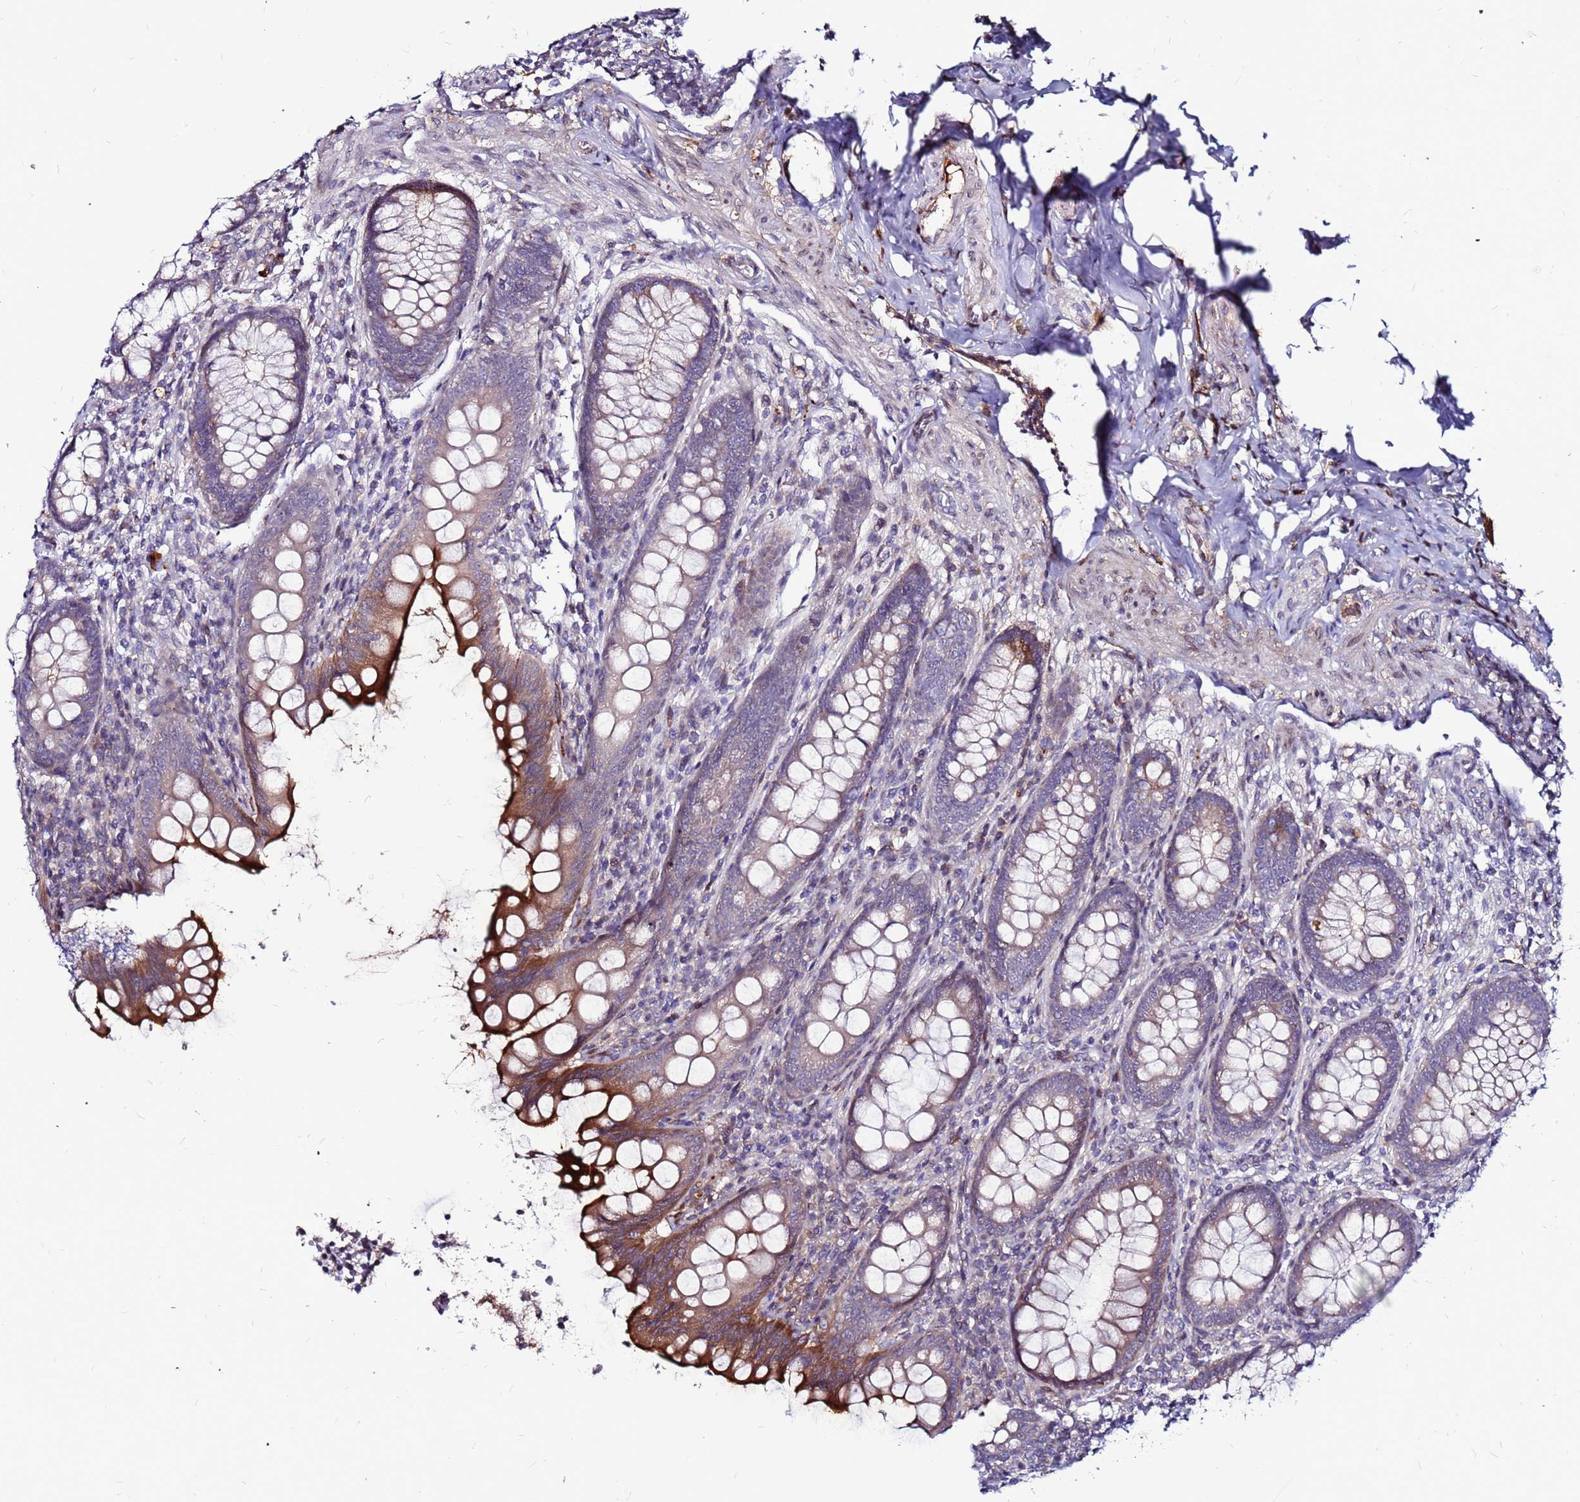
{"staining": {"intensity": "strong", "quantity": "<25%", "location": "cytoplasmic/membranous"}, "tissue": "appendix", "cell_type": "Glandular cells", "image_type": "normal", "snomed": [{"axis": "morphology", "description": "Normal tissue, NOS"}, {"axis": "topography", "description": "Appendix"}], "caption": "A photomicrograph of human appendix stained for a protein demonstrates strong cytoplasmic/membranous brown staining in glandular cells.", "gene": "CCDC71", "patient": {"sex": "female", "age": 33}}